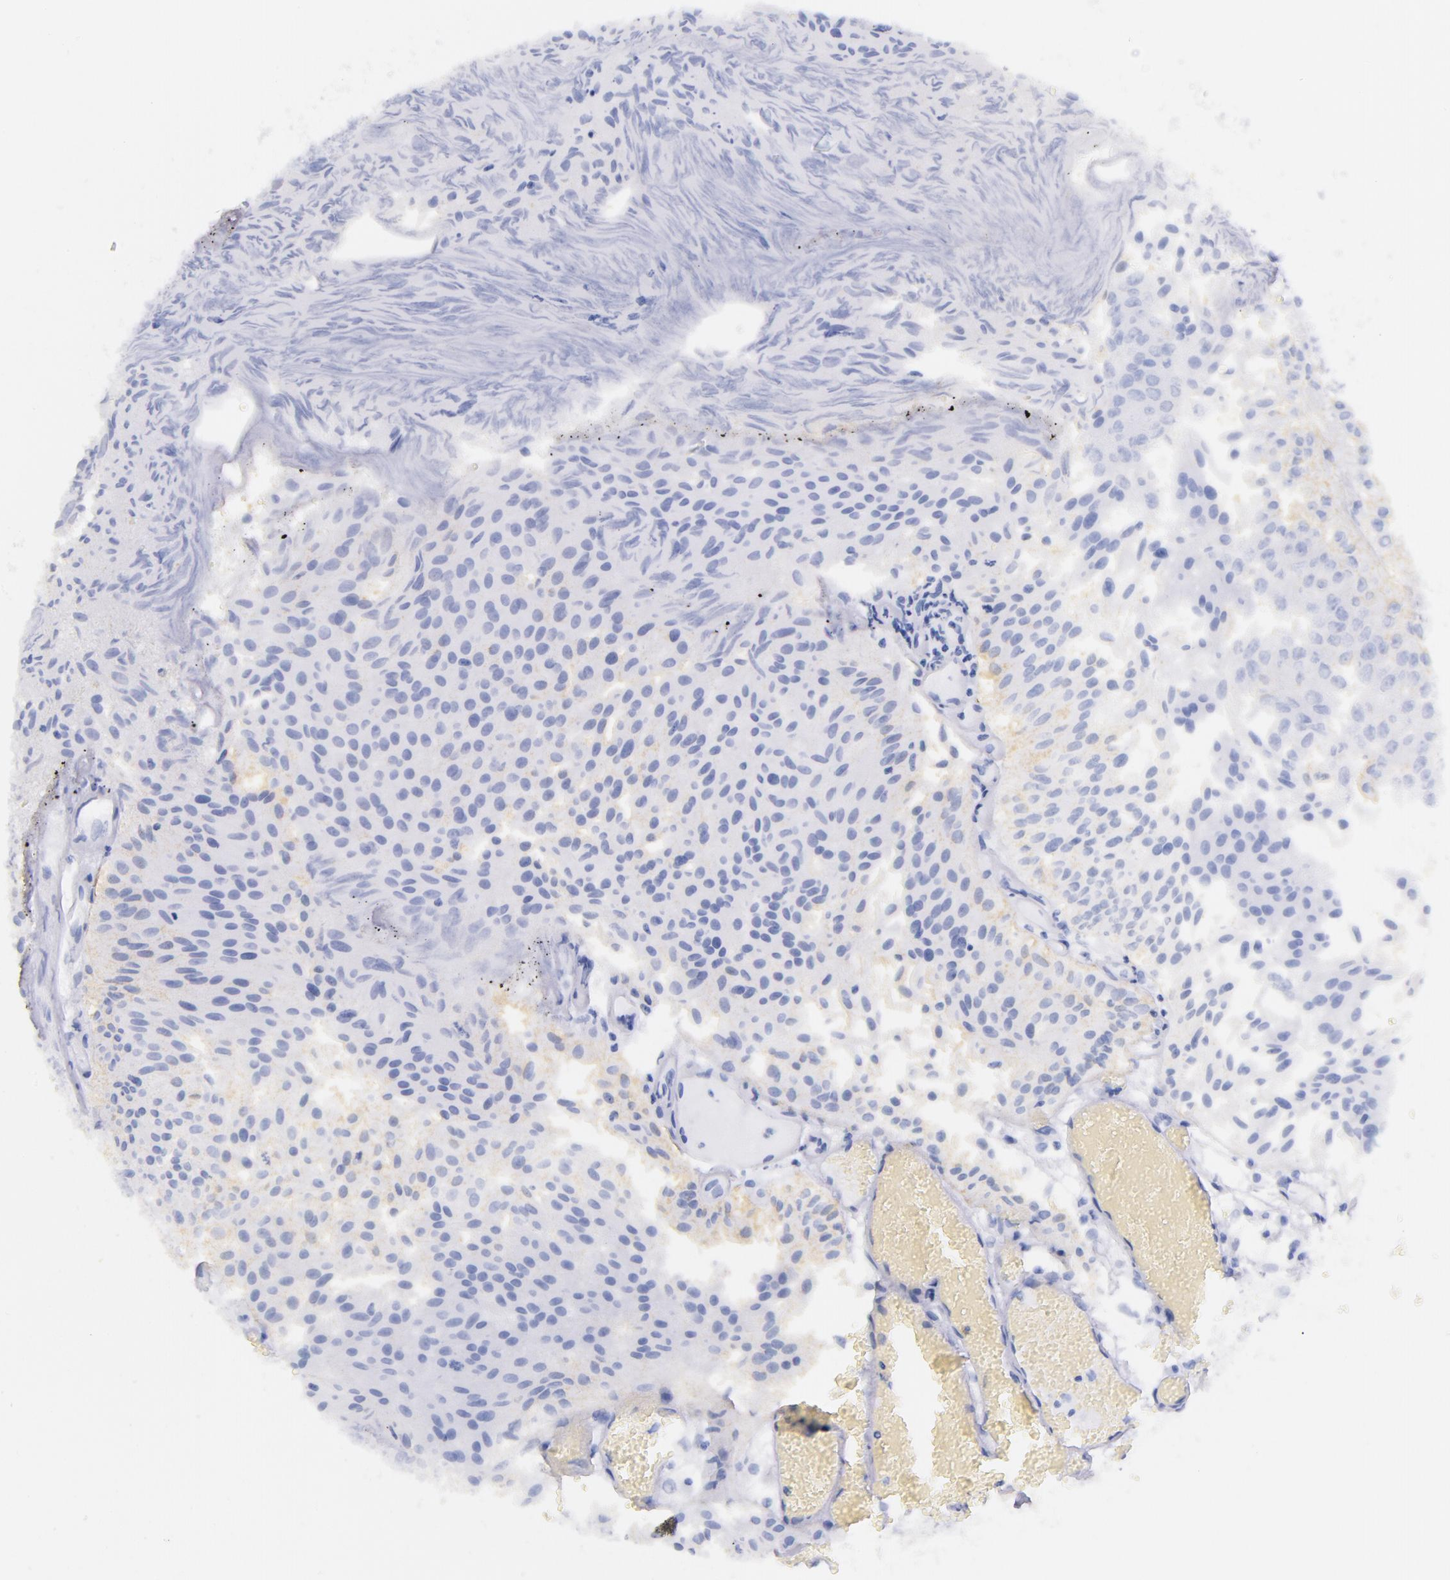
{"staining": {"intensity": "moderate", "quantity": "25%-75%", "location": "cytoplasmic/membranous"}, "tissue": "urothelial cancer", "cell_type": "Tumor cells", "image_type": "cancer", "snomed": [{"axis": "morphology", "description": "Urothelial carcinoma, Low grade"}, {"axis": "topography", "description": "Urinary bladder"}], "caption": "The histopathology image displays a brown stain indicating the presence of a protein in the cytoplasmic/membranous of tumor cells in urothelial carcinoma (low-grade).", "gene": "CD44", "patient": {"sex": "male", "age": 86}}